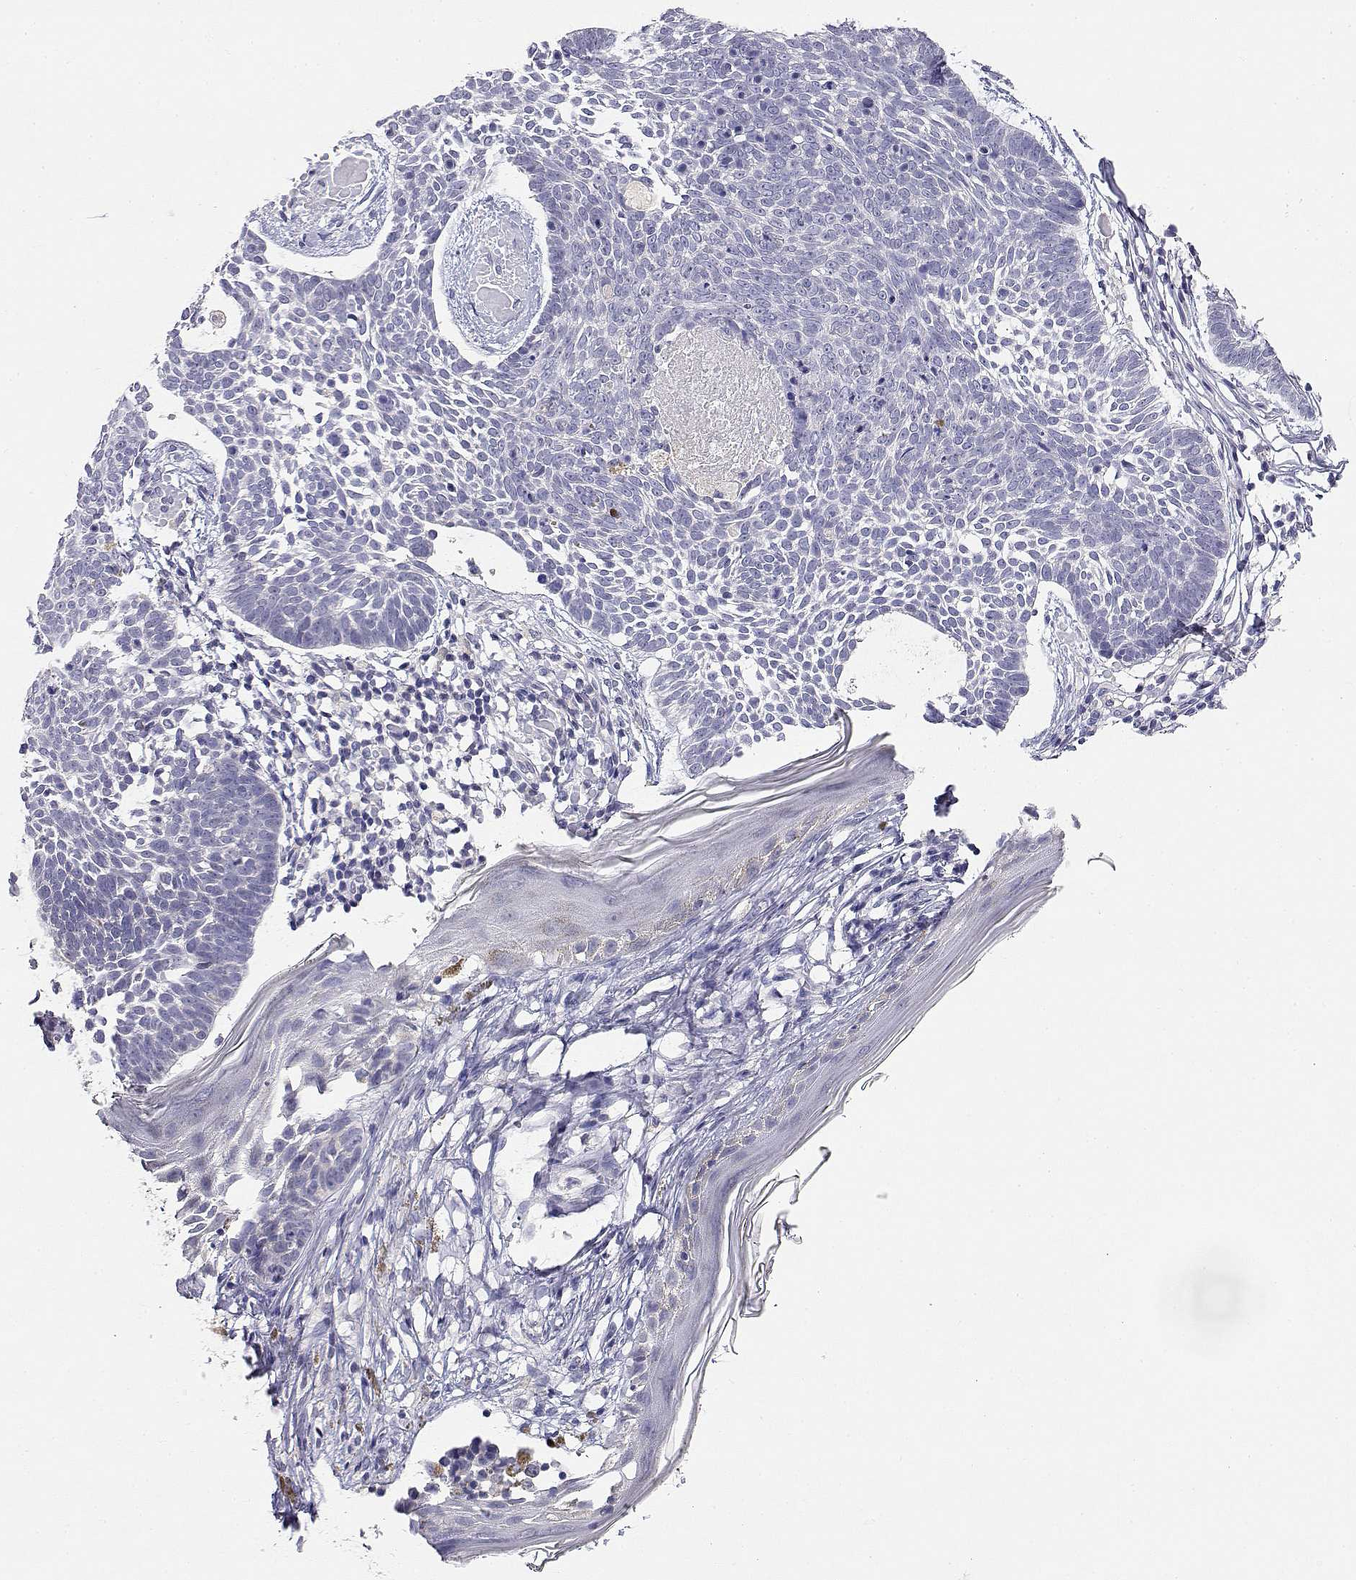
{"staining": {"intensity": "negative", "quantity": "none", "location": "none"}, "tissue": "skin cancer", "cell_type": "Tumor cells", "image_type": "cancer", "snomed": [{"axis": "morphology", "description": "Basal cell carcinoma"}, {"axis": "topography", "description": "Skin"}], "caption": "Image shows no protein positivity in tumor cells of skin cancer tissue.", "gene": "ADA", "patient": {"sex": "male", "age": 85}}